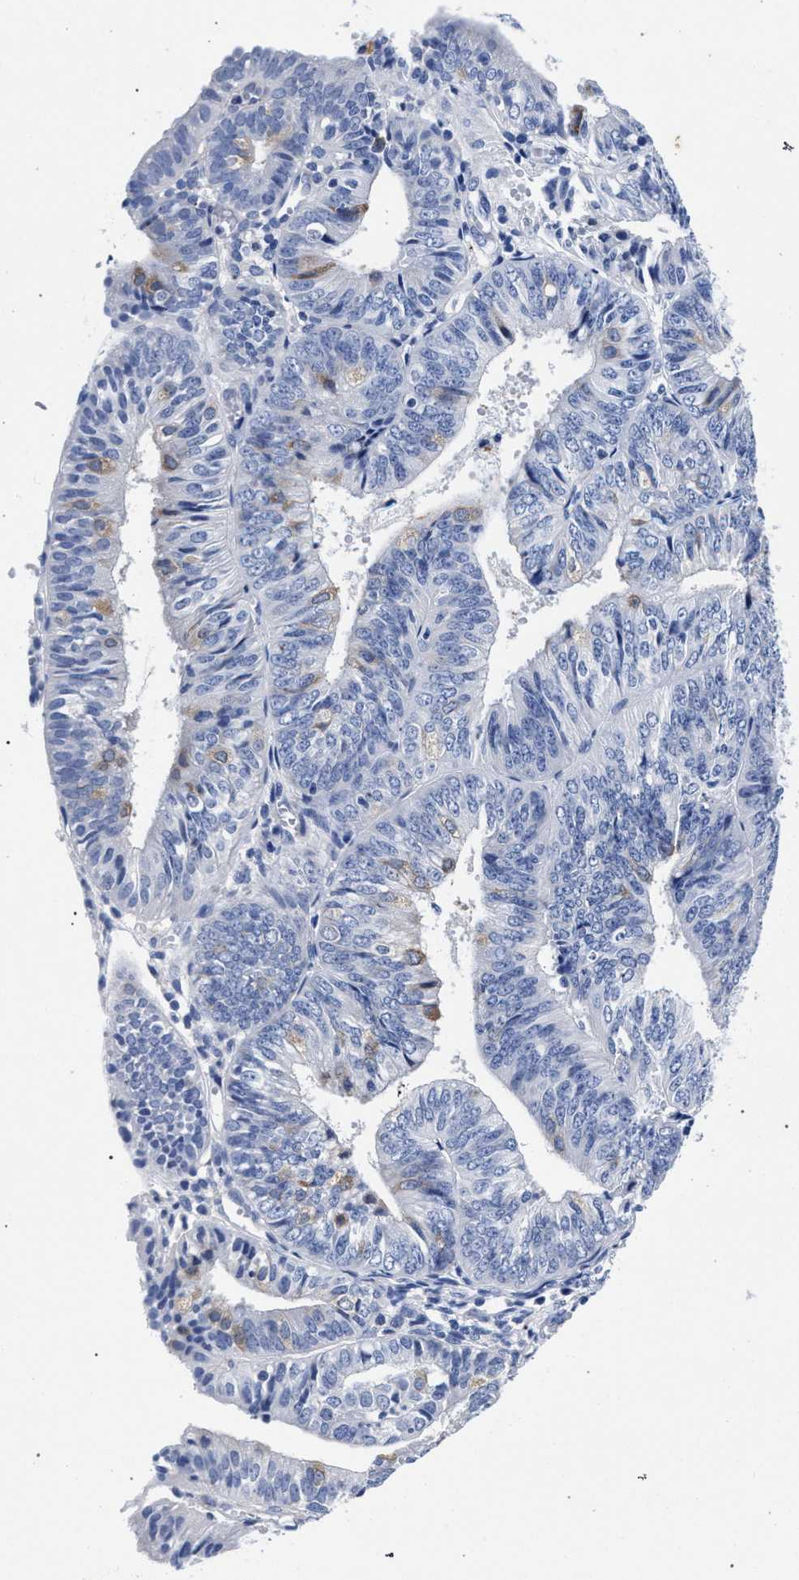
{"staining": {"intensity": "weak", "quantity": "<25%", "location": "cytoplasmic/membranous"}, "tissue": "endometrial cancer", "cell_type": "Tumor cells", "image_type": "cancer", "snomed": [{"axis": "morphology", "description": "Adenocarcinoma, NOS"}, {"axis": "topography", "description": "Endometrium"}], "caption": "IHC photomicrograph of neoplastic tissue: endometrial cancer (adenocarcinoma) stained with DAB (3,3'-diaminobenzidine) reveals no significant protein positivity in tumor cells. (Immunohistochemistry, brightfield microscopy, high magnification).", "gene": "AKAP4", "patient": {"sex": "female", "age": 58}}